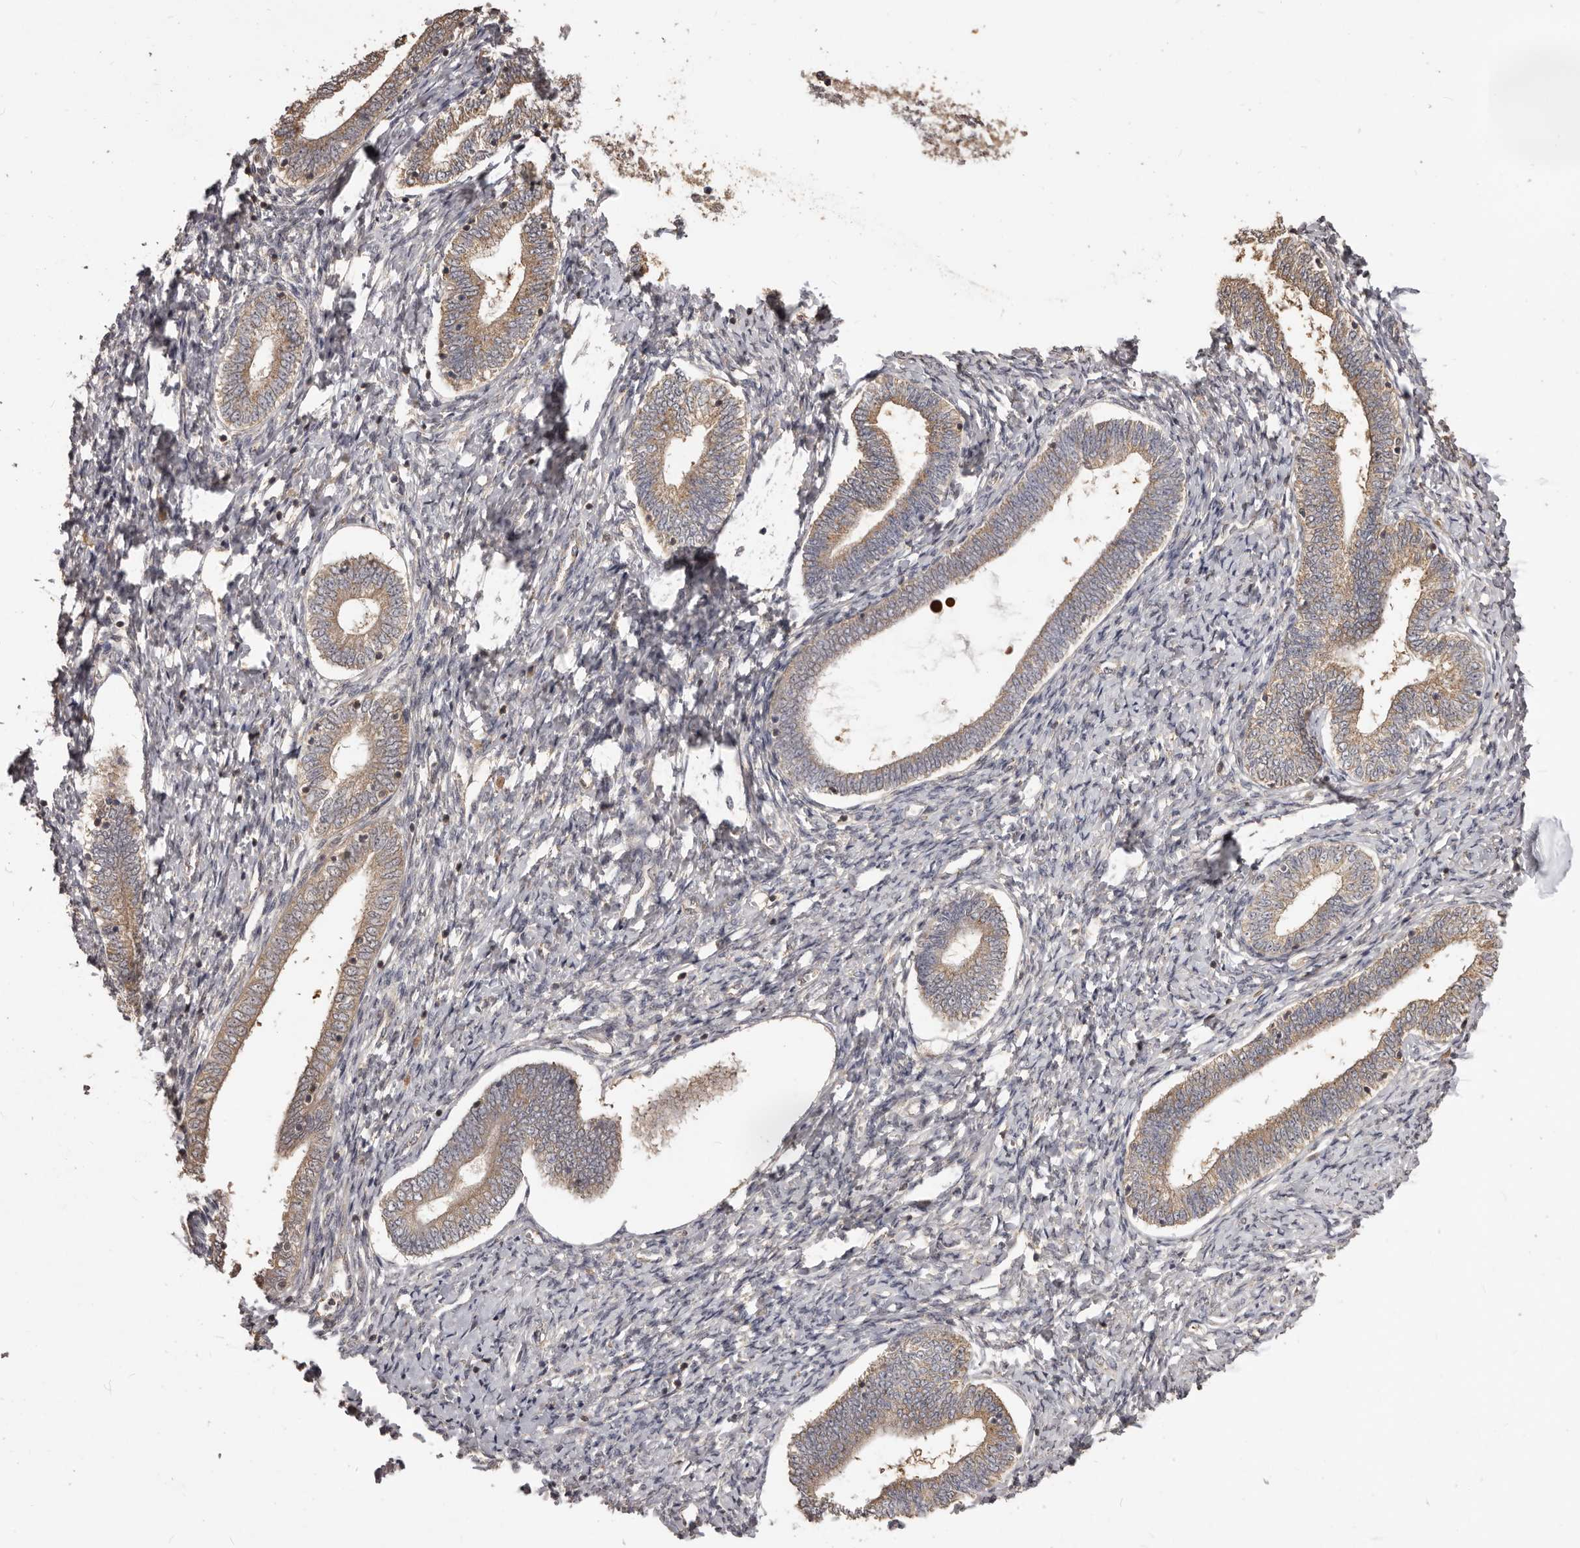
{"staining": {"intensity": "negative", "quantity": "none", "location": "none"}, "tissue": "endometrium", "cell_type": "Cells in endometrial stroma", "image_type": "normal", "snomed": [{"axis": "morphology", "description": "Normal tissue, NOS"}, {"axis": "topography", "description": "Endometrium"}], "caption": "Image shows no significant protein staining in cells in endometrial stroma of unremarkable endometrium. (Stains: DAB (3,3'-diaminobenzidine) immunohistochemistry with hematoxylin counter stain, Microscopy: brightfield microscopy at high magnification).", "gene": "MTO1", "patient": {"sex": "female", "age": 72}}